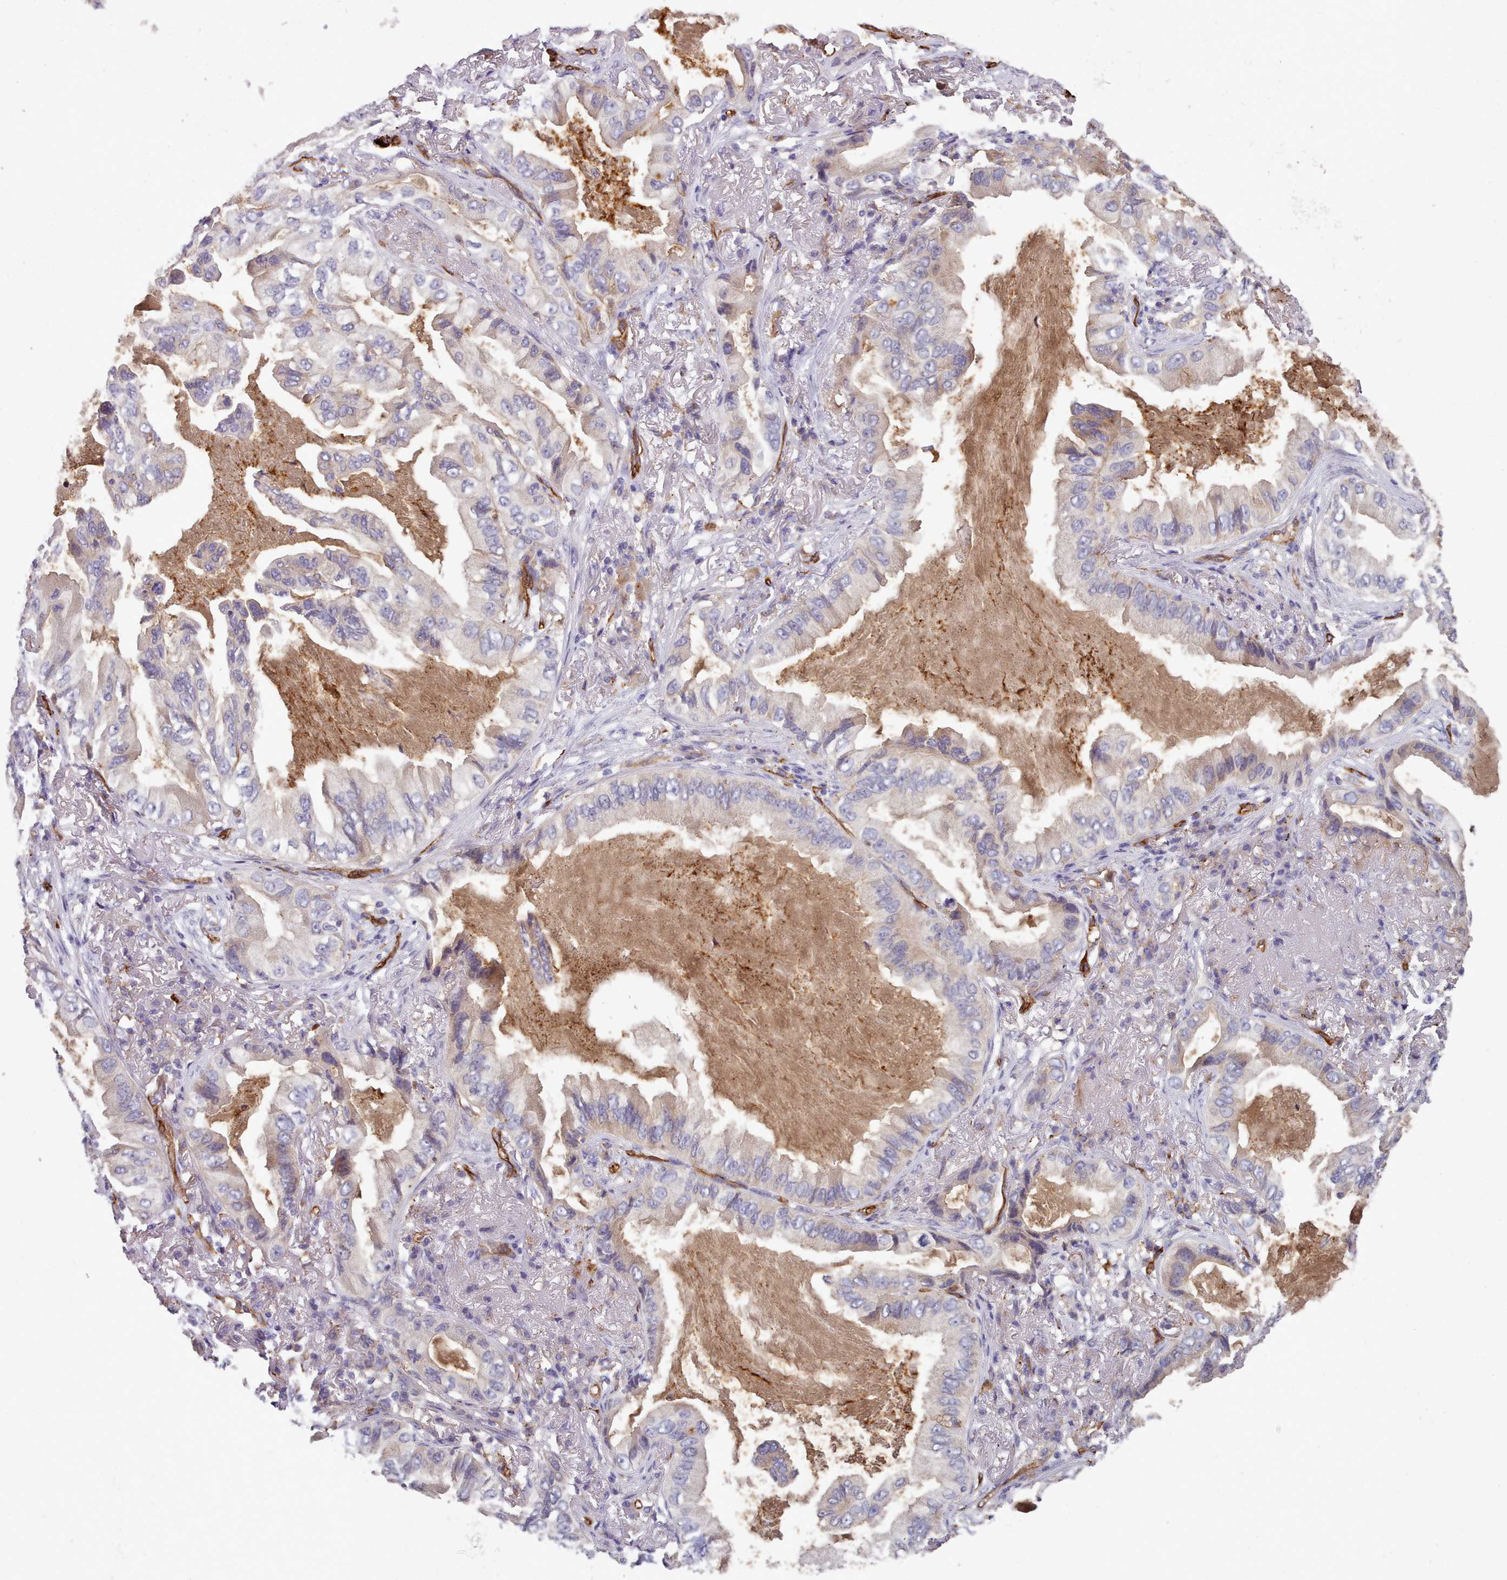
{"staining": {"intensity": "moderate", "quantity": "<25%", "location": "cytoplasmic/membranous"}, "tissue": "lung cancer", "cell_type": "Tumor cells", "image_type": "cancer", "snomed": [{"axis": "morphology", "description": "Adenocarcinoma, NOS"}, {"axis": "topography", "description": "Lung"}], "caption": "Protein staining exhibits moderate cytoplasmic/membranous staining in about <25% of tumor cells in lung cancer.", "gene": "CD300LF", "patient": {"sex": "female", "age": 69}}